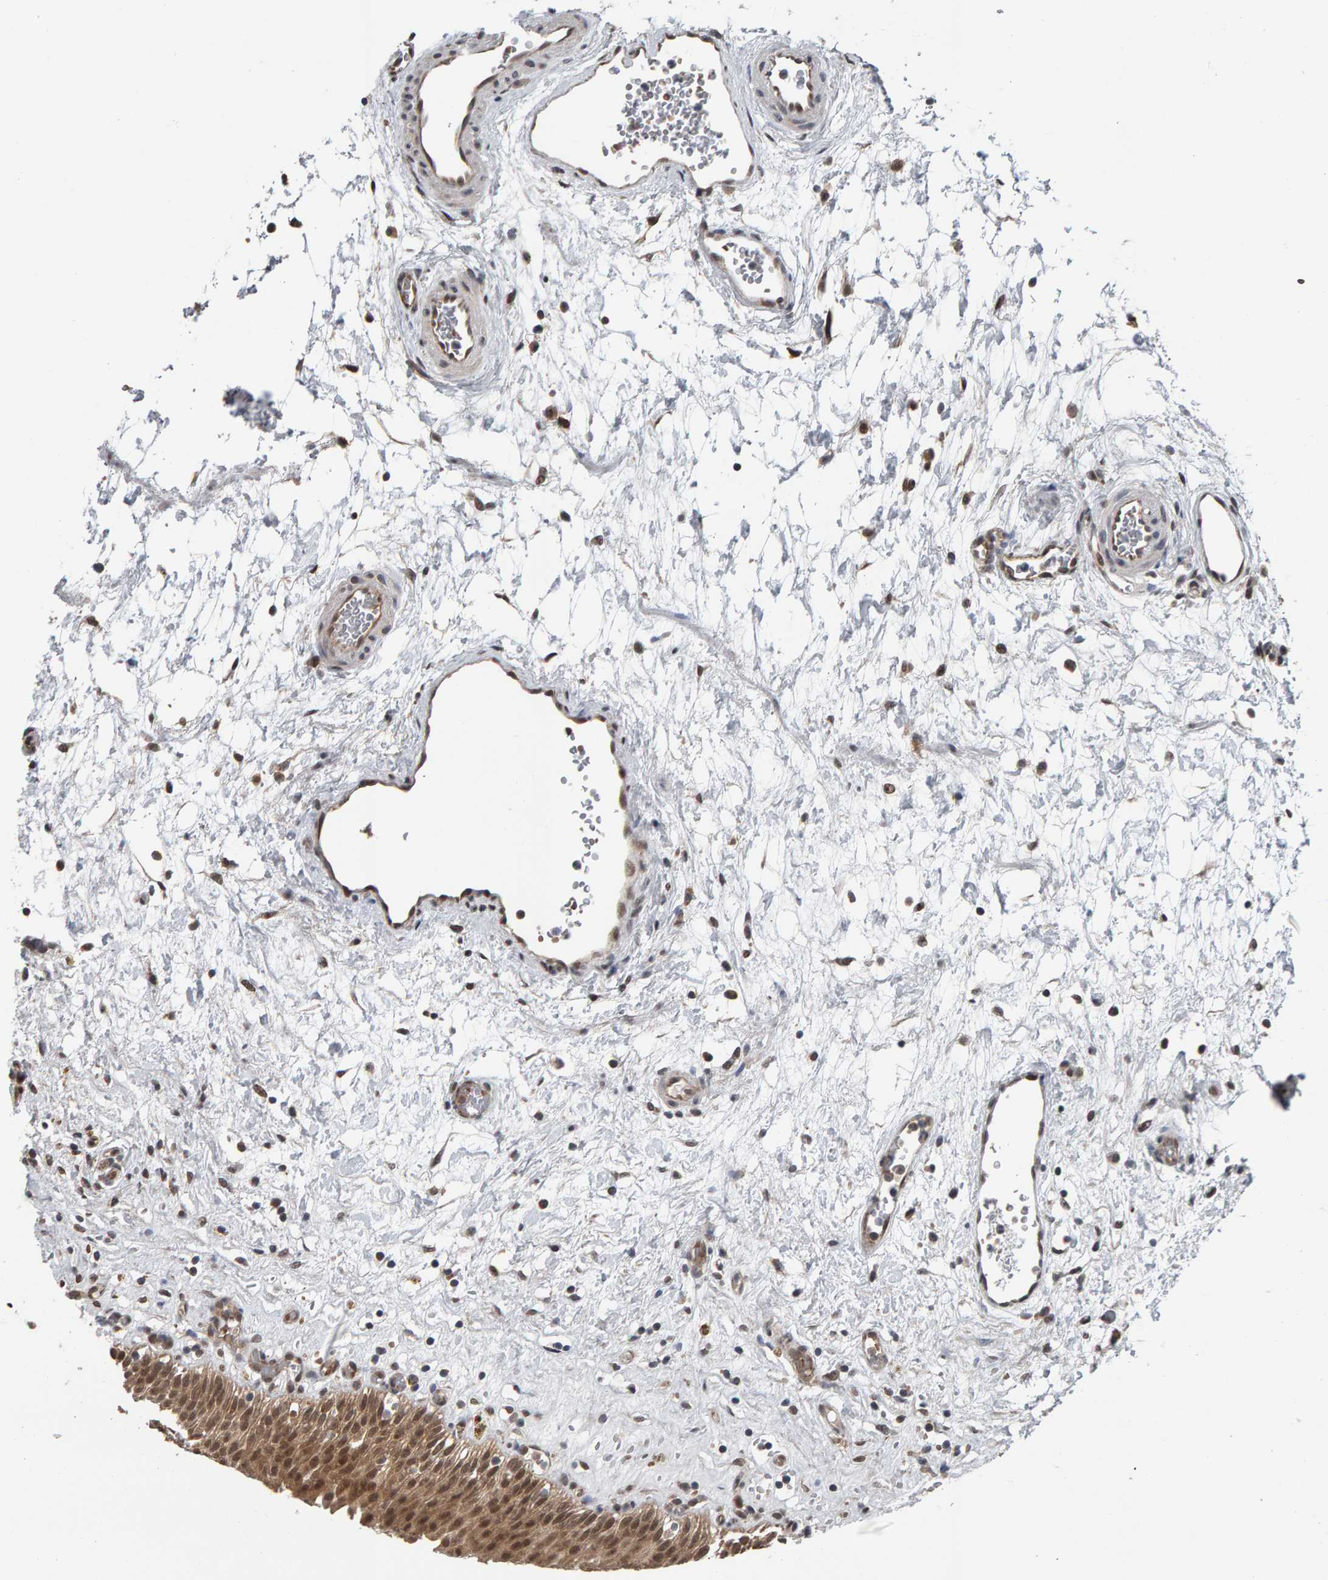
{"staining": {"intensity": "moderate", "quantity": ">75%", "location": "cytoplasmic/membranous,nuclear"}, "tissue": "urinary bladder", "cell_type": "Urothelial cells", "image_type": "normal", "snomed": [{"axis": "morphology", "description": "Urothelial carcinoma, High grade"}, {"axis": "topography", "description": "Urinary bladder"}], "caption": "A brown stain highlights moderate cytoplasmic/membranous,nuclear expression of a protein in urothelial cells of normal urinary bladder.", "gene": "COASY", "patient": {"sex": "male", "age": 46}}